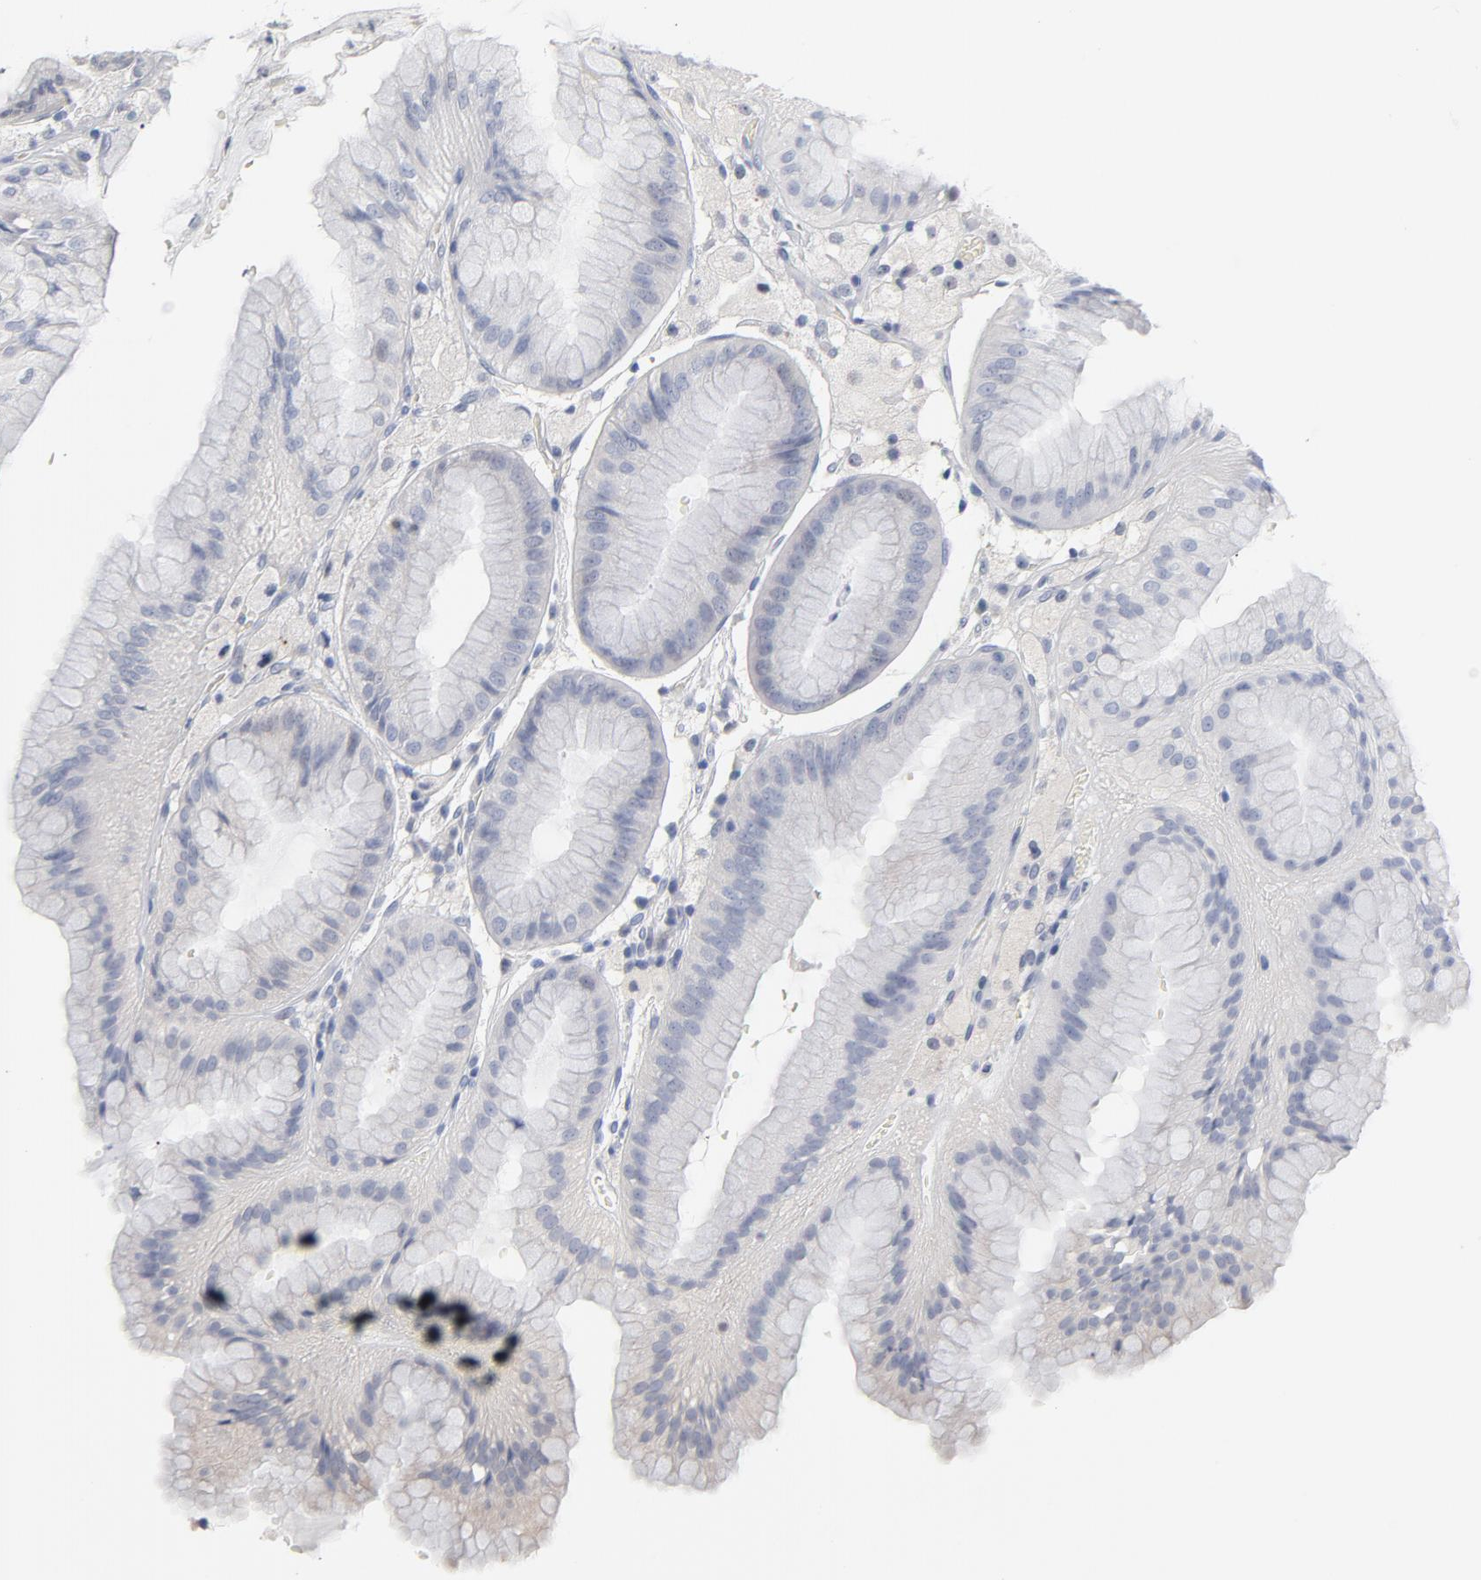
{"staining": {"intensity": "negative", "quantity": "none", "location": "none"}, "tissue": "stomach", "cell_type": "Glandular cells", "image_type": "normal", "snomed": [{"axis": "morphology", "description": "Normal tissue, NOS"}, {"axis": "topography", "description": "Stomach, lower"}], "caption": "DAB (3,3'-diaminobenzidine) immunohistochemical staining of normal stomach shows no significant expression in glandular cells.", "gene": "DNAL4", "patient": {"sex": "male", "age": 71}}